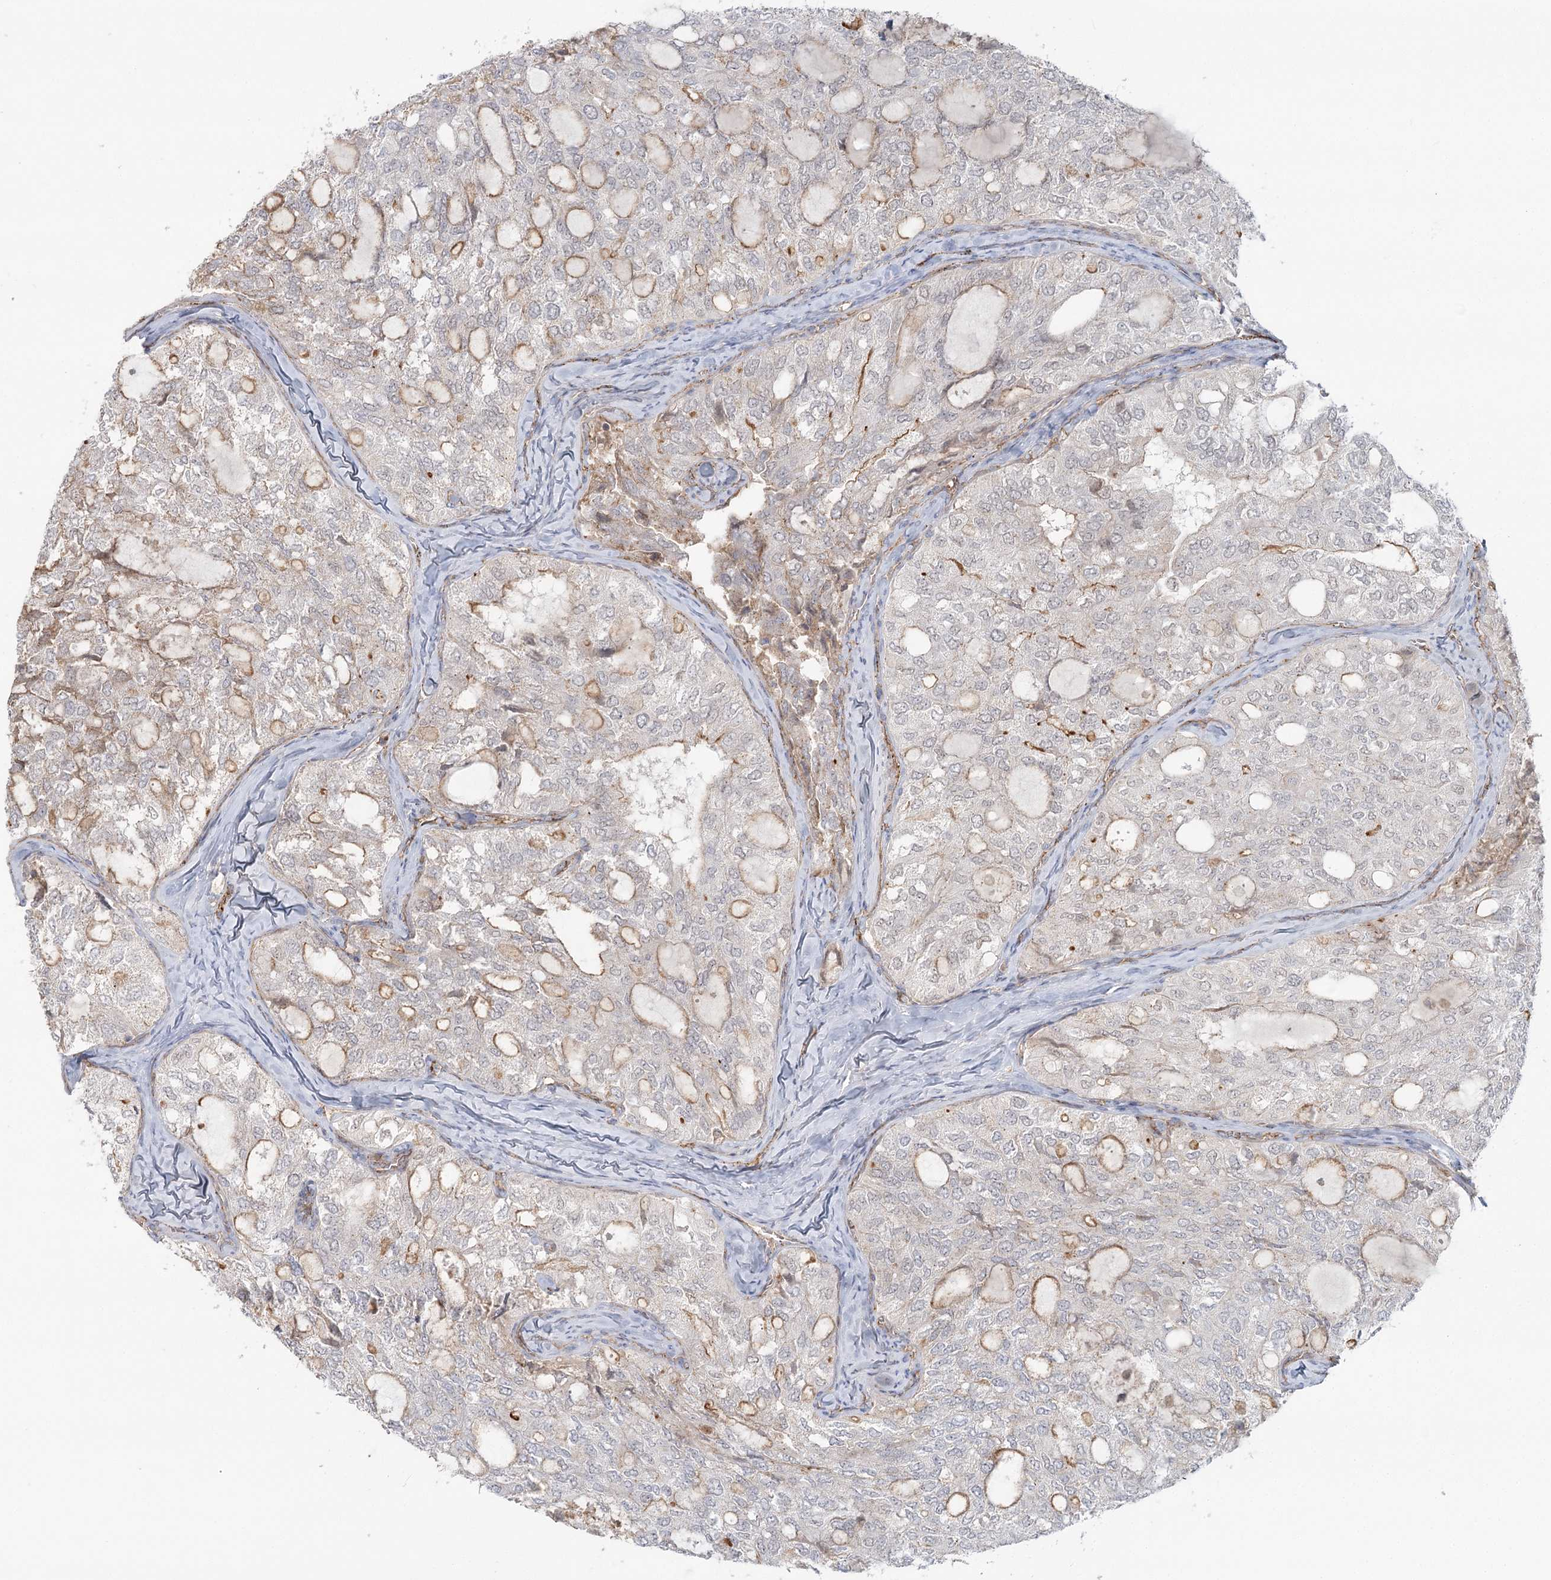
{"staining": {"intensity": "weak", "quantity": "<25%", "location": "cytoplasmic/membranous"}, "tissue": "thyroid cancer", "cell_type": "Tumor cells", "image_type": "cancer", "snomed": [{"axis": "morphology", "description": "Follicular adenoma carcinoma, NOS"}, {"axis": "topography", "description": "Thyroid gland"}], "caption": "An immunohistochemistry photomicrograph of follicular adenoma carcinoma (thyroid) is shown. There is no staining in tumor cells of follicular adenoma carcinoma (thyroid).", "gene": "KBTBD4", "patient": {"sex": "male", "age": 75}}